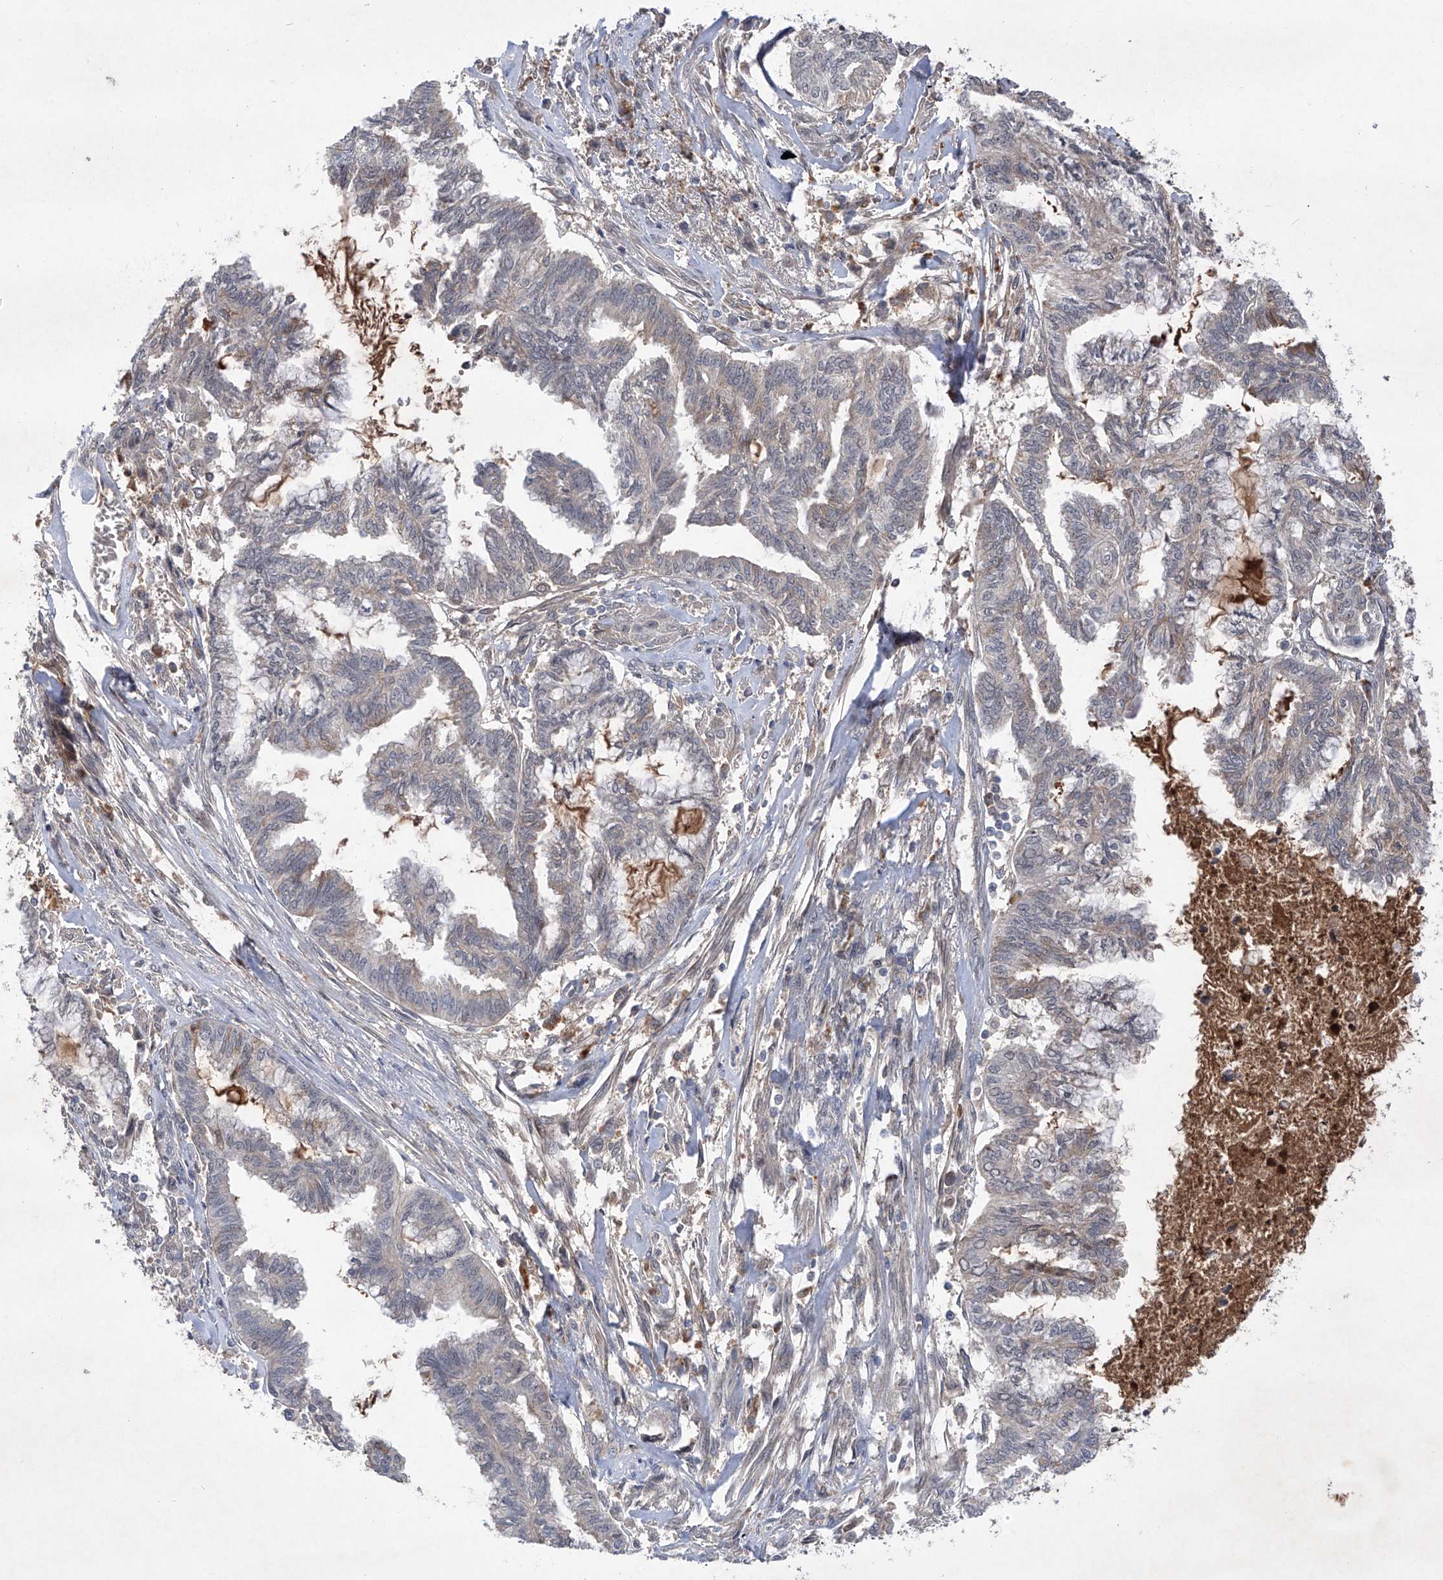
{"staining": {"intensity": "negative", "quantity": "none", "location": "none"}, "tissue": "endometrial cancer", "cell_type": "Tumor cells", "image_type": "cancer", "snomed": [{"axis": "morphology", "description": "Adenocarcinoma, NOS"}, {"axis": "topography", "description": "Endometrium"}], "caption": "IHC of endometrial cancer (adenocarcinoma) demonstrates no staining in tumor cells.", "gene": "FAM135A", "patient": {"sex": "female", "age": 86}}